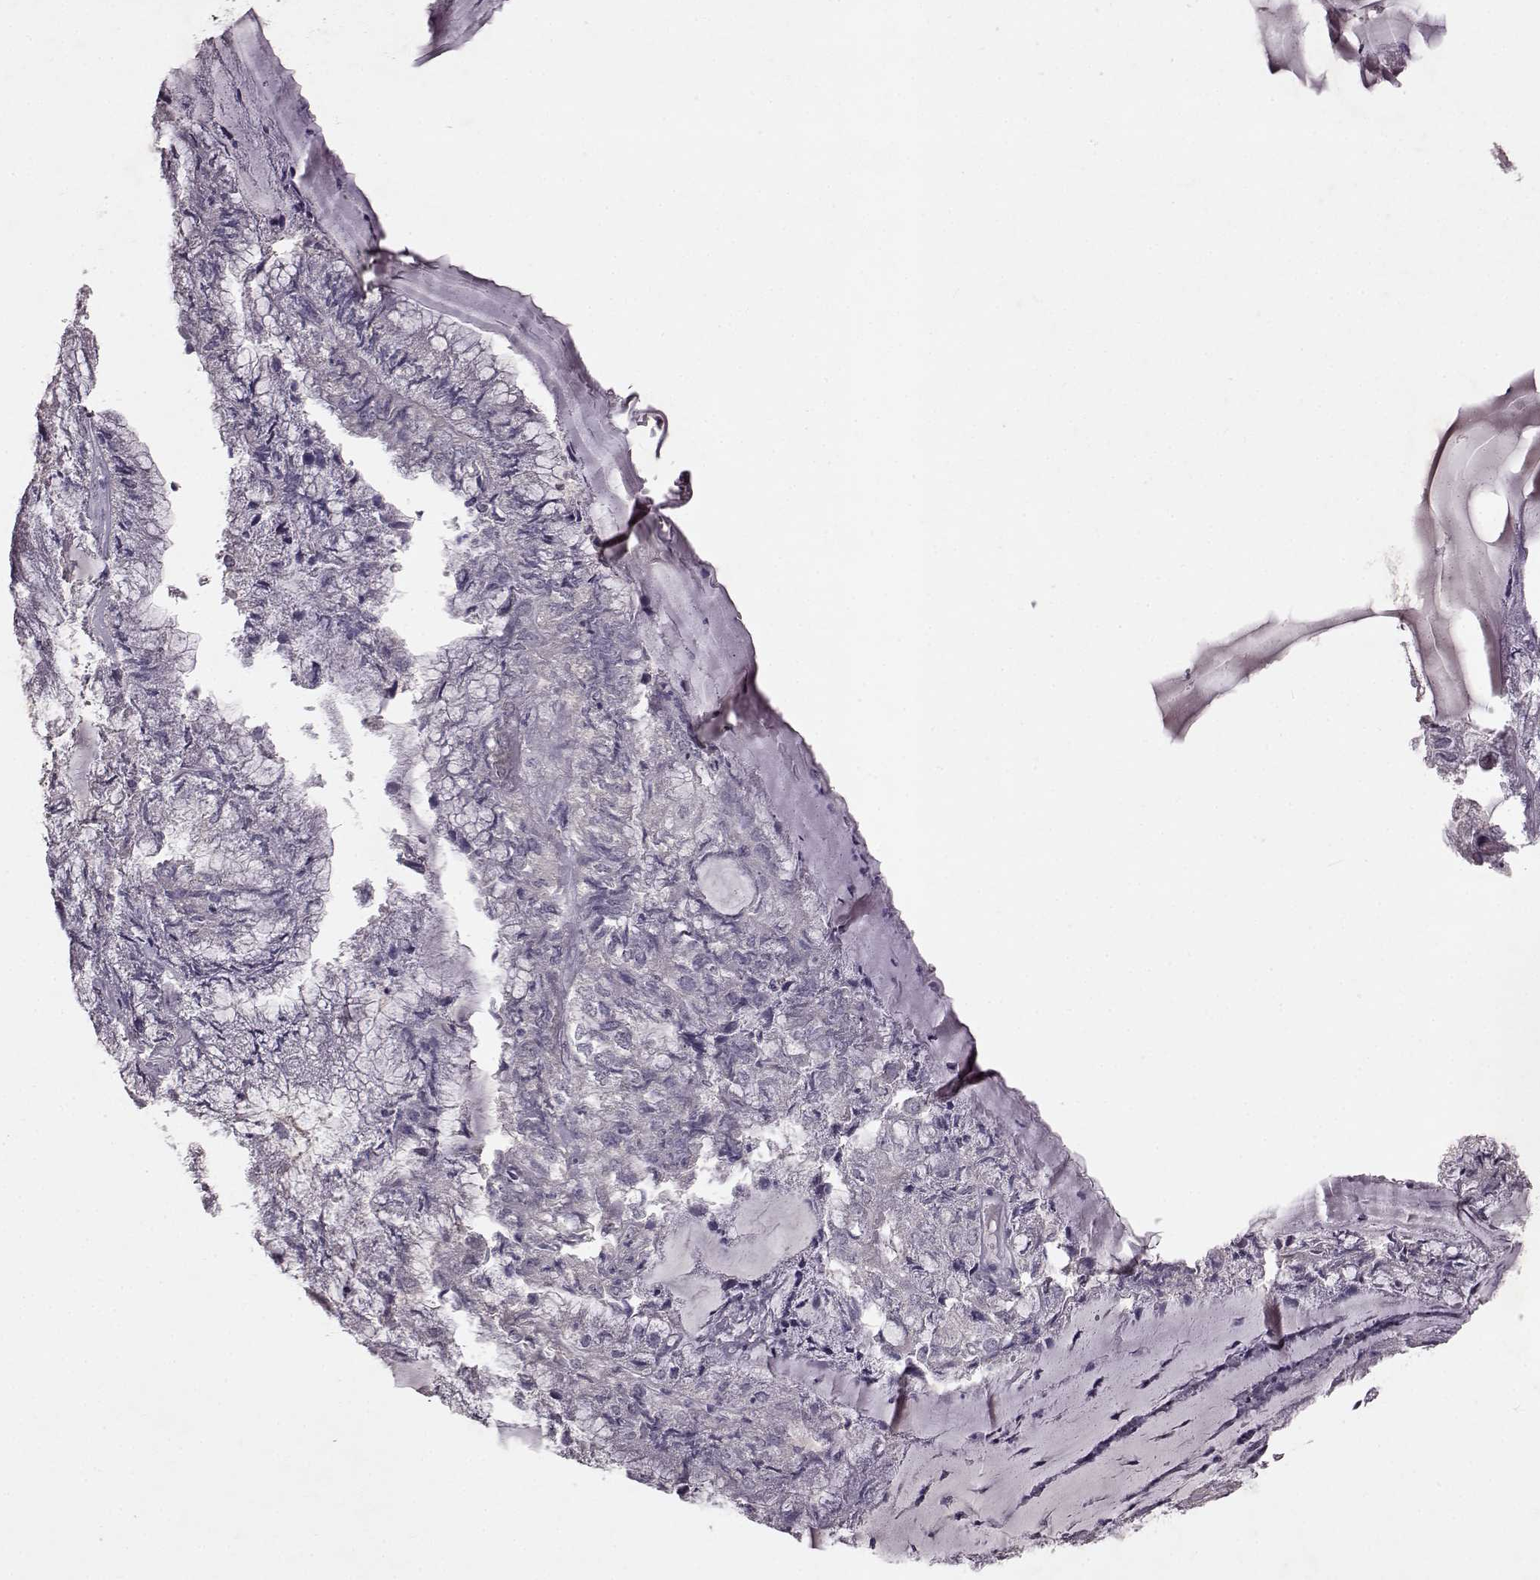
{"staining": {"intensity": "negative", "quantity": "none", "location": "none"}, "tissue": "endometrial cancer", "cell_type": "Tumor cells", "image_type": "cancer", "snomed": [{"axis": "morphology", "description": "Carcinoma, NOS"}, {"axis": "topography", "description": "Endometrium"}], "caption": "This image is of endometrial cancer stained with immunohistochemistry to label a protein in brown with the nuclei are counter-stained blue. There is no expression in tumor cells.", "gene": "FRRS1L", "patient": {"sex": "female", "age": 62}}